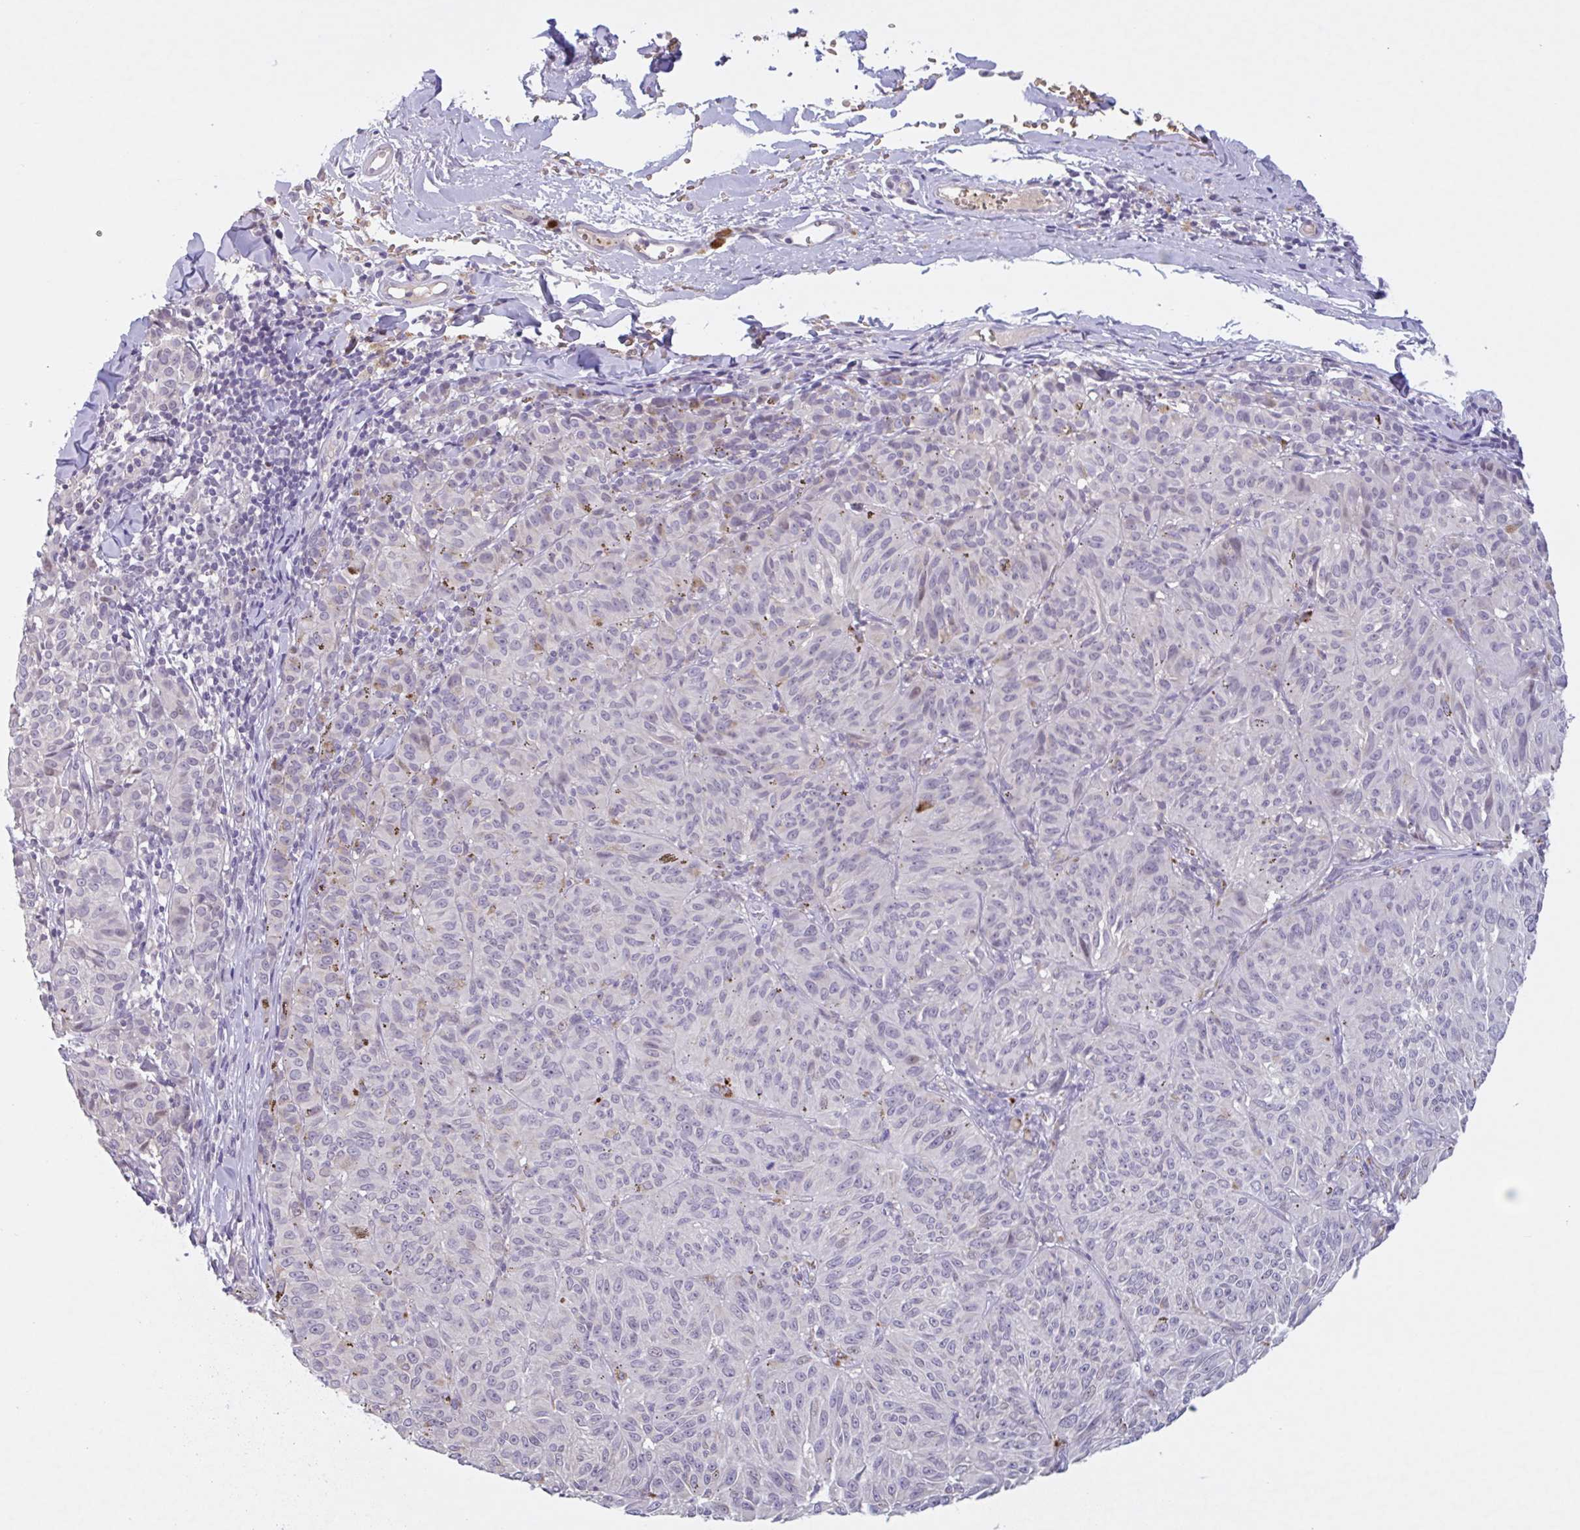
{"staining": {"intensity": "negative", "quantity": "none", "location": "none"}, "tissue": "melanoma", "cell_type": "Tumor cells", "image_type": "cancer", "snomed": [{"axis": "morphology", "description": "Malignant melanoma, NOS"}, {"axis": "topography", "description": "Skin"}], "caption": "This is an immunohistochemistry (IHC) image of malignant melanoma. There is no positivity in tumor cells.", "gene": "RHAG", "patient": {"sex": "female", "age": 72}}